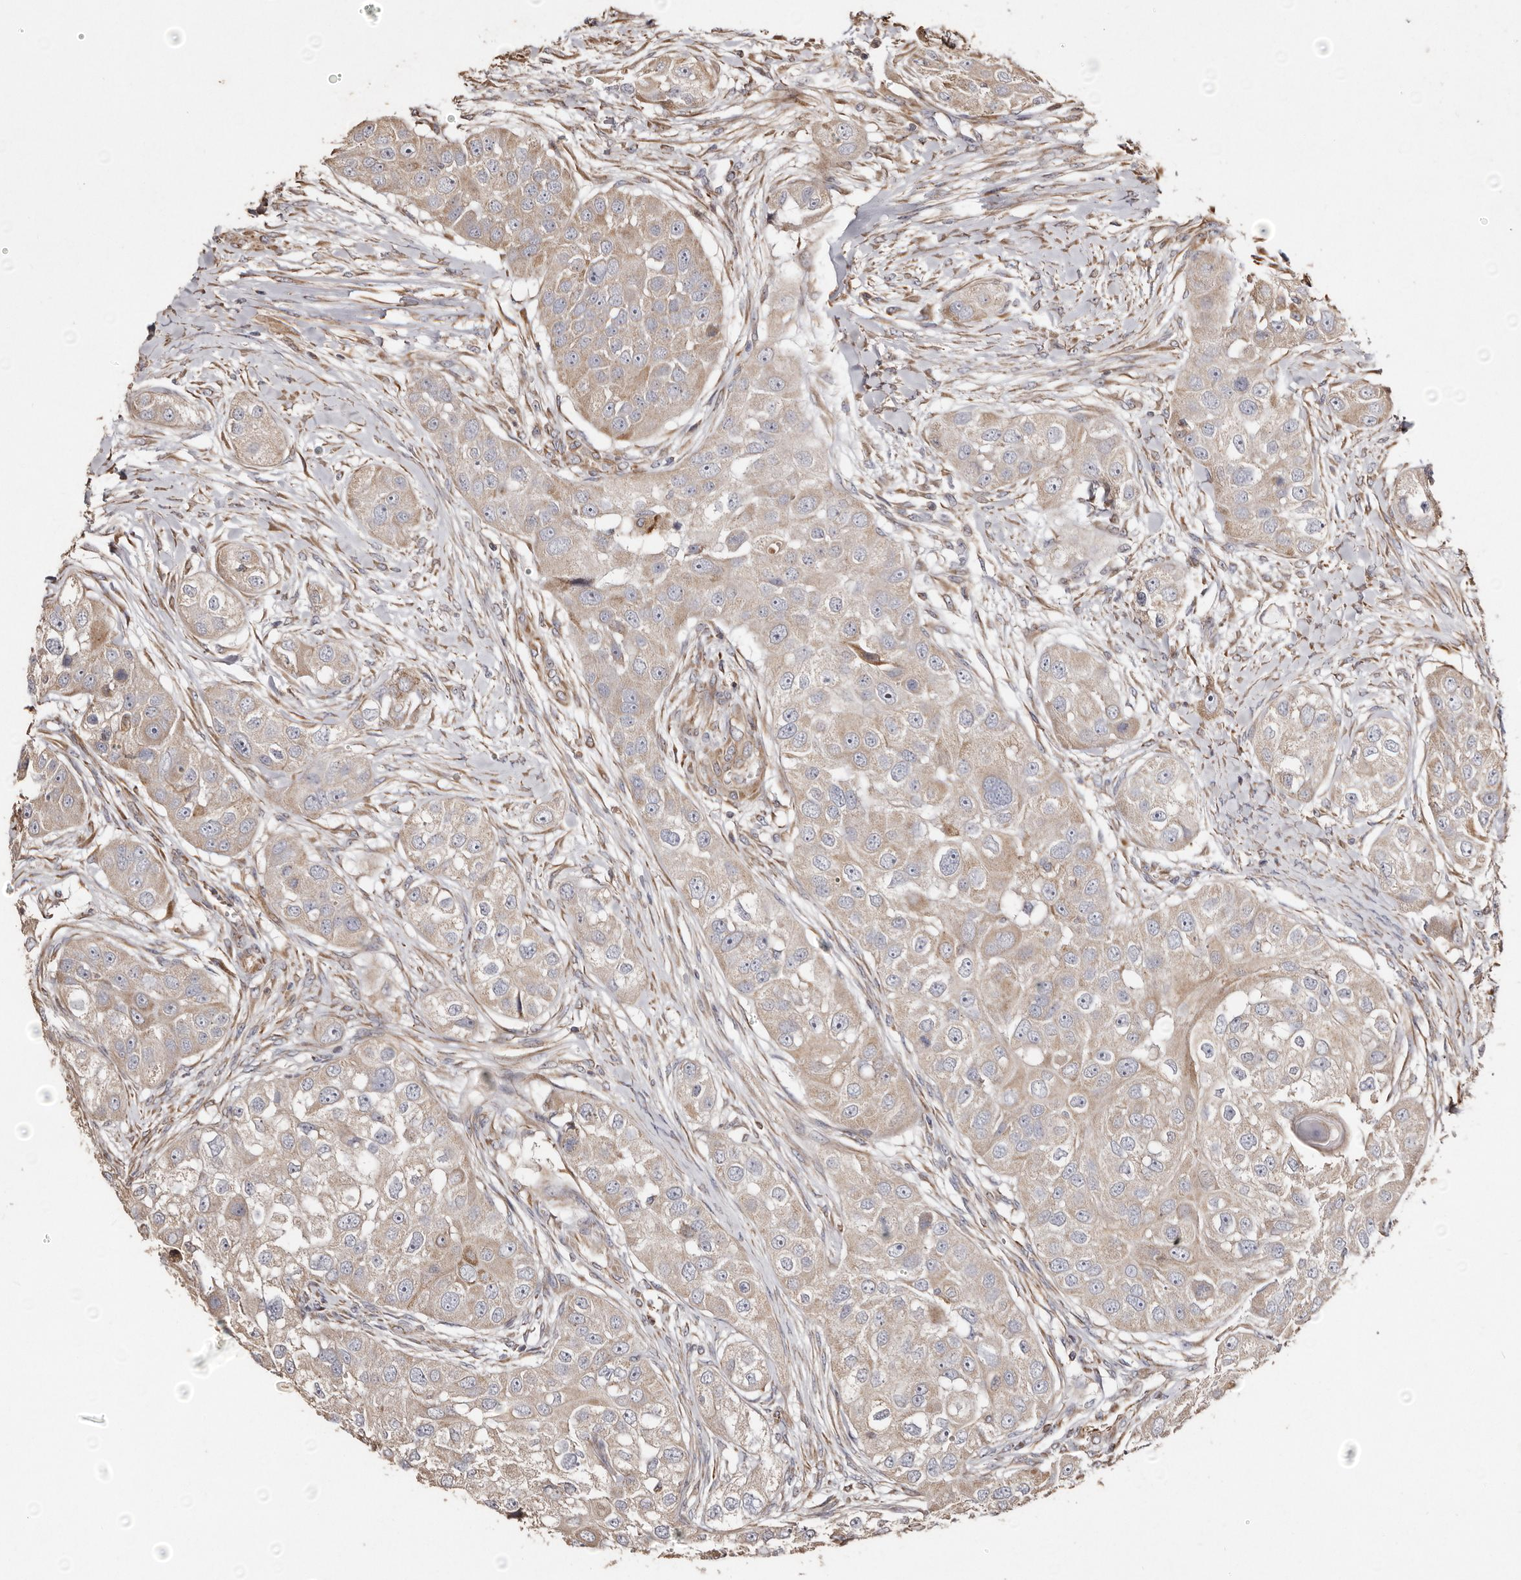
{"staining": {"intensity": "weak", "quantity": ">75%", "location": "cytoplasmic/membranous"}, "tissue": "head and neck cancer", "cell_type": "Tumor cells", "image_type": "cancer", "snomed": [{"axis": "morphology", "description": "Normal tissue, NOS"}, {"axis": "morphology", "description": "Squamous cell carcinoma, NOS"}, {"axis": "topography", "description": "Skeletal muscle"}, {"axis": "topography", "description": "Head-Neck"}], "caption": "High-power microscopy captured an IHC histopathology image of head and neck cancer, revealing weak cytoplasmic/membranous expression in approximately >75% of tumor cells.", "gene": "MACC1", "patient": {"sex": "male", "age": 51}}